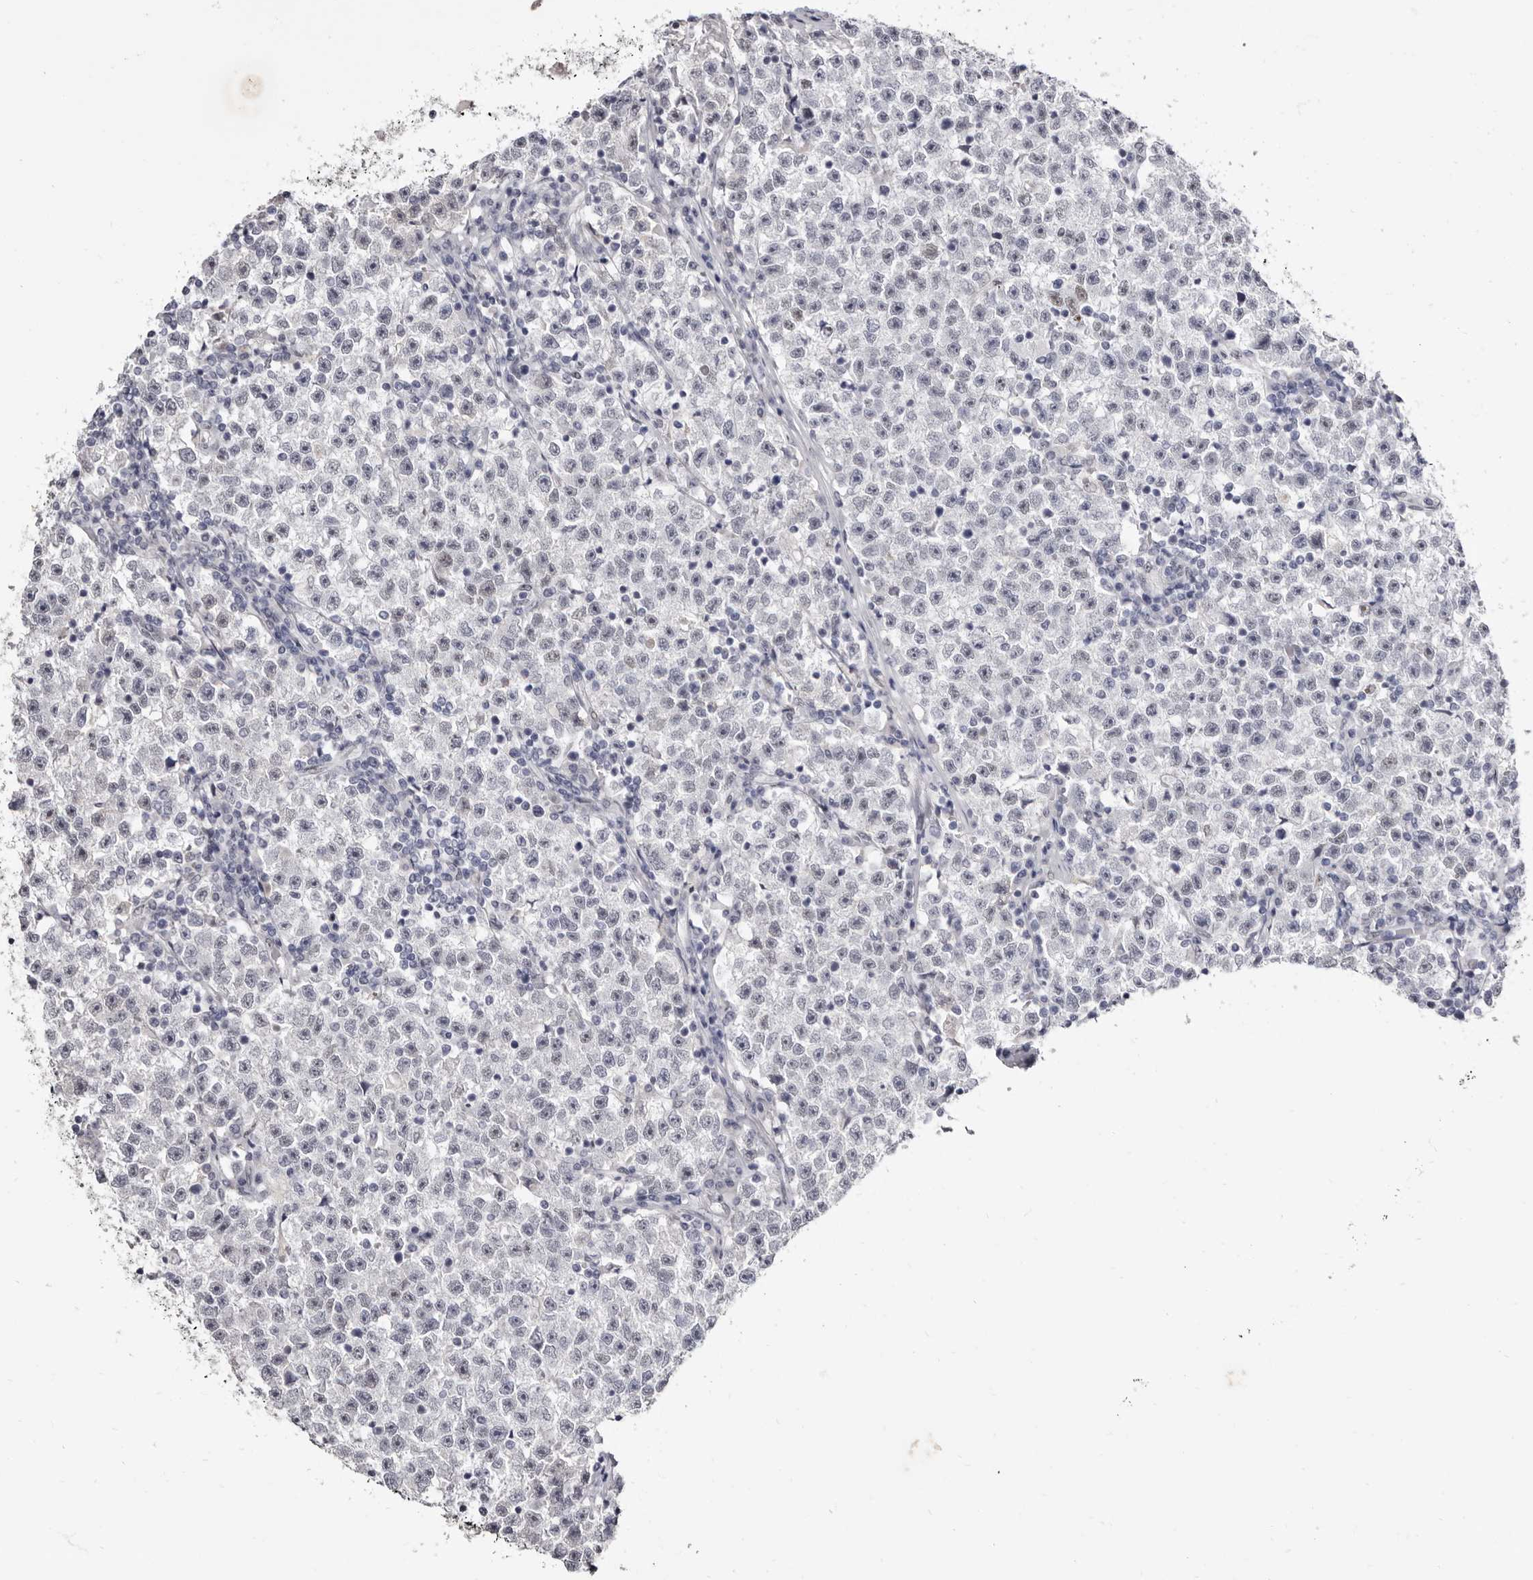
{"staining": {"intensity": "weak", "quantity": "<25%", "location": "nuclear"}, "tissue": "testis cancer", "cell_type": "Tumor cells", "image_type": "cancer", "snomed": [{"axis": "morphology", "description": "Seminoma, NOS"}, {"axis": "topography", "description": "Testis"}], "caption": "Immunohistochemical staining of human testis seminoma displays no significant positivity in tumor cells.", "gene": "ZNF326", "patient": {"sex": "male", "age": 22}}